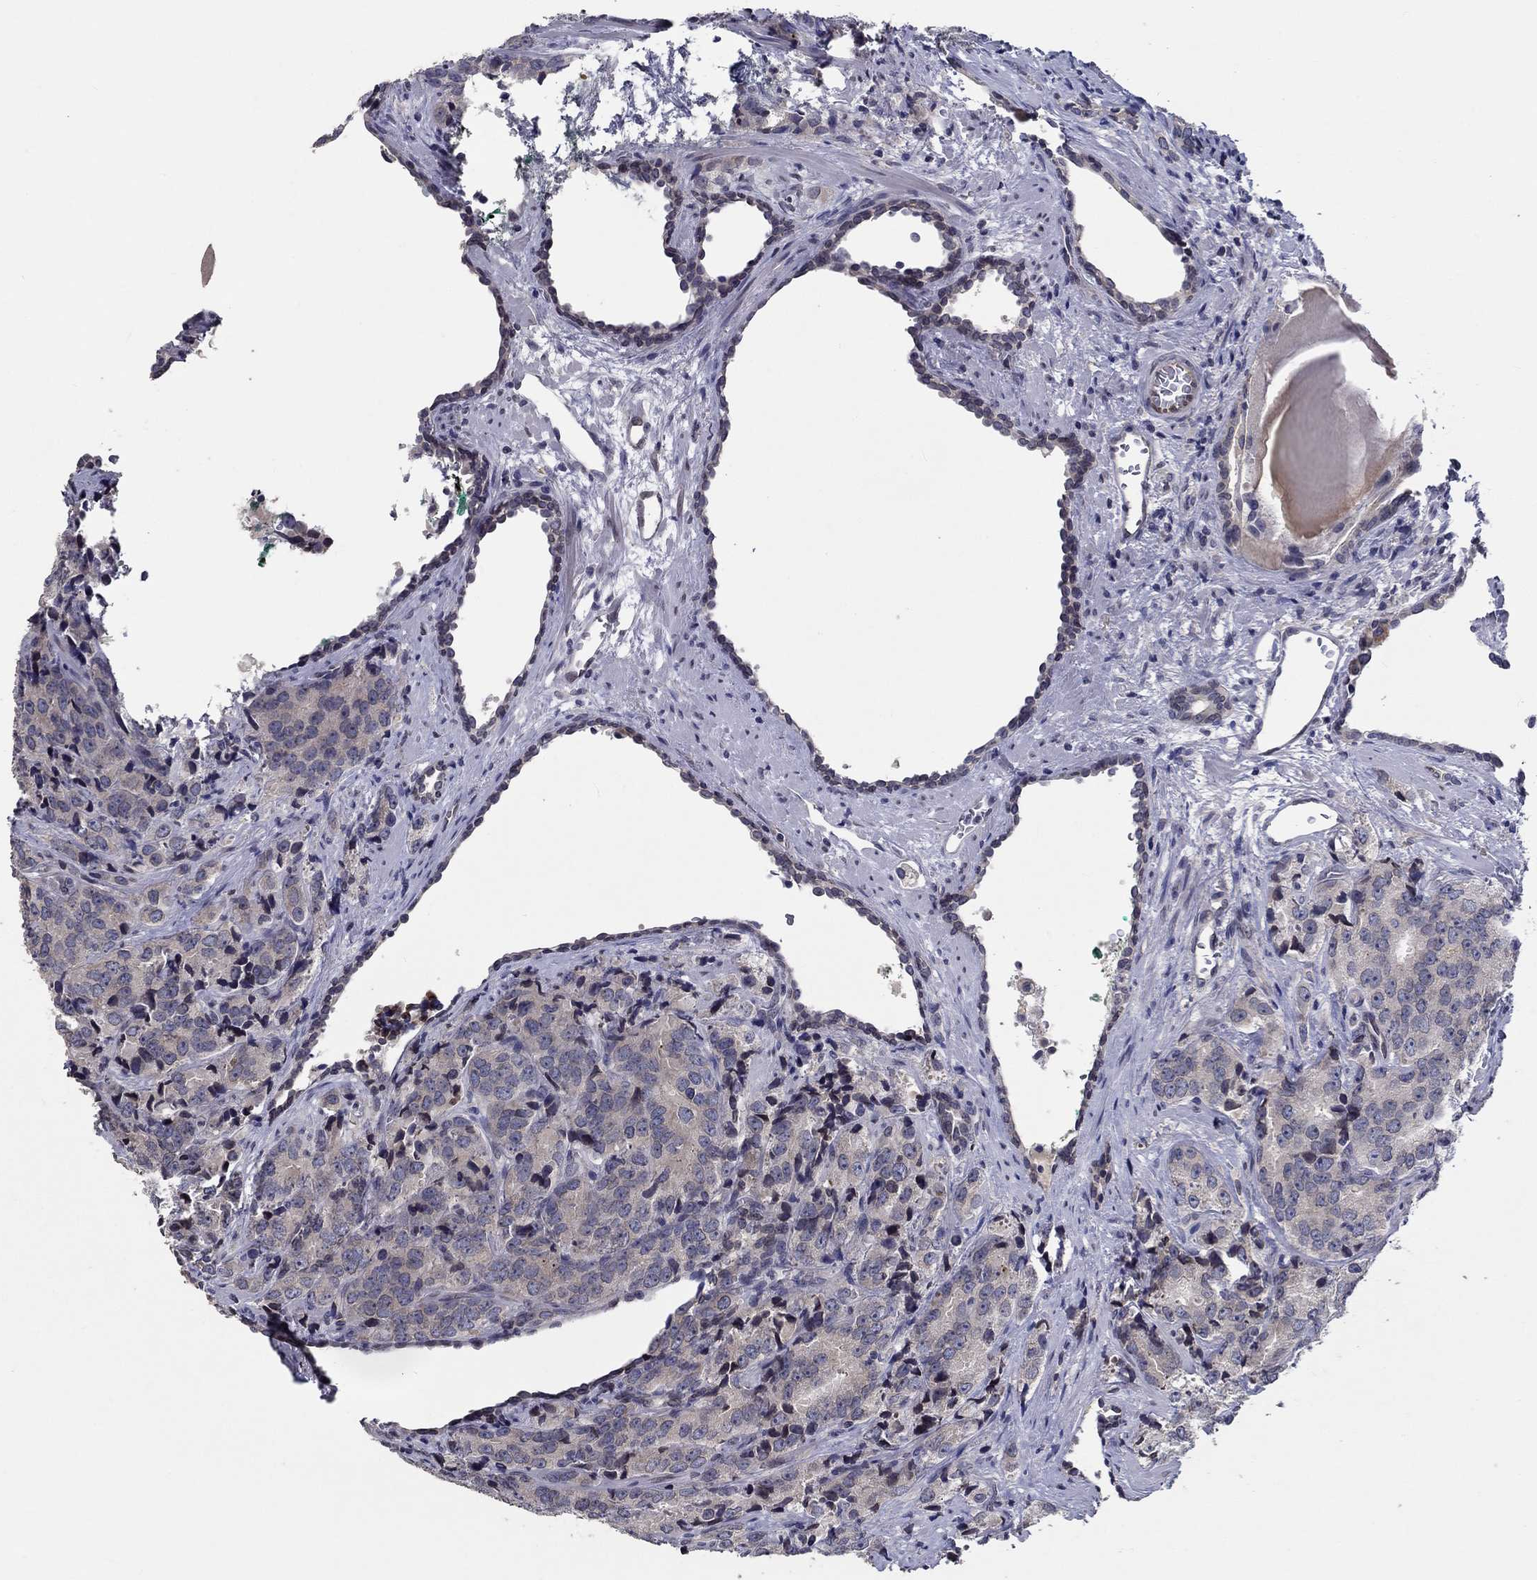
{"staining": {"intensity": "negative", "quantity": "none", "location": "none"}, "tissue": "prostate cancer", "cell_type": "Tumor cells", "image_type": "cancer", "snomed": [{"axis": "morphology", "description": "Adenocarcinoma, NOS"}, {"axis": "topography", "description": "Prostate"}], "caption": "The image exhibits no significant expression in tumor cells of prostate adenocarcinoma. (DAB (3,3'-diaminobenzidine) immunohistochemistry with hematoxylin counter stain).", "gene": "CETN3", "patient": {"sex": "male", "age": 71}}